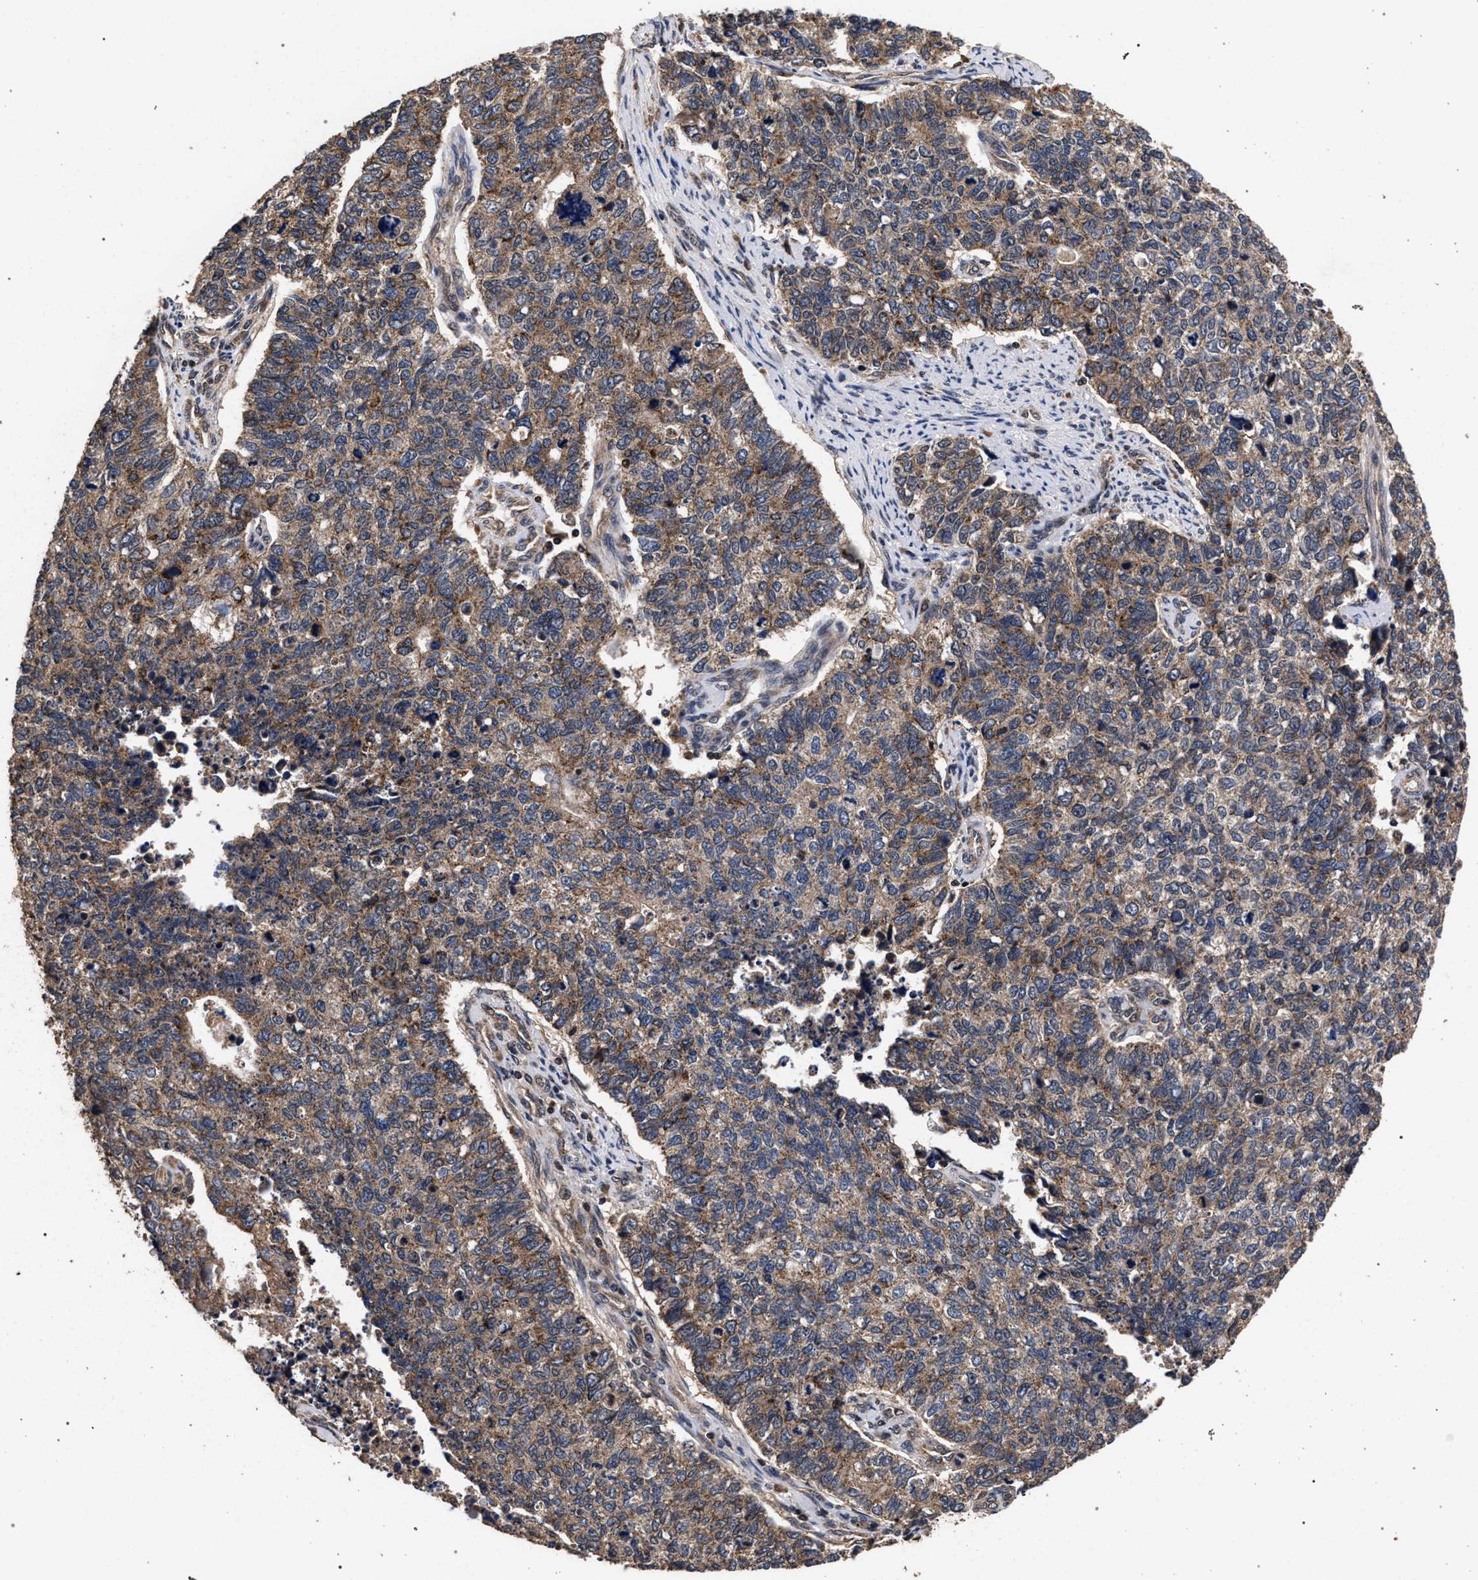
{"staining": {"intensity": "moderate", "quantity": ">75%", "location": "cytoplasmic/membranous"}, "tissue": "cervical cancer", "cell_type": "Tumor cells", "image_type": "cancer", "snomed": [{"axis": "morphology", "description": "Squamous cell carcinoma, NOS"}, {"axis": "topography", "description": "Cervix"}], "caption": "Protein expression analysis of human cervical cancer reveals moderate cytoplasmic/membranous expression in about >75% of tumor cells. The protein of interest is shown in brown color, while the nuclei are stained blue.", "gene": "ACOX1", "patient": {"sex": "female", "age": 63}}